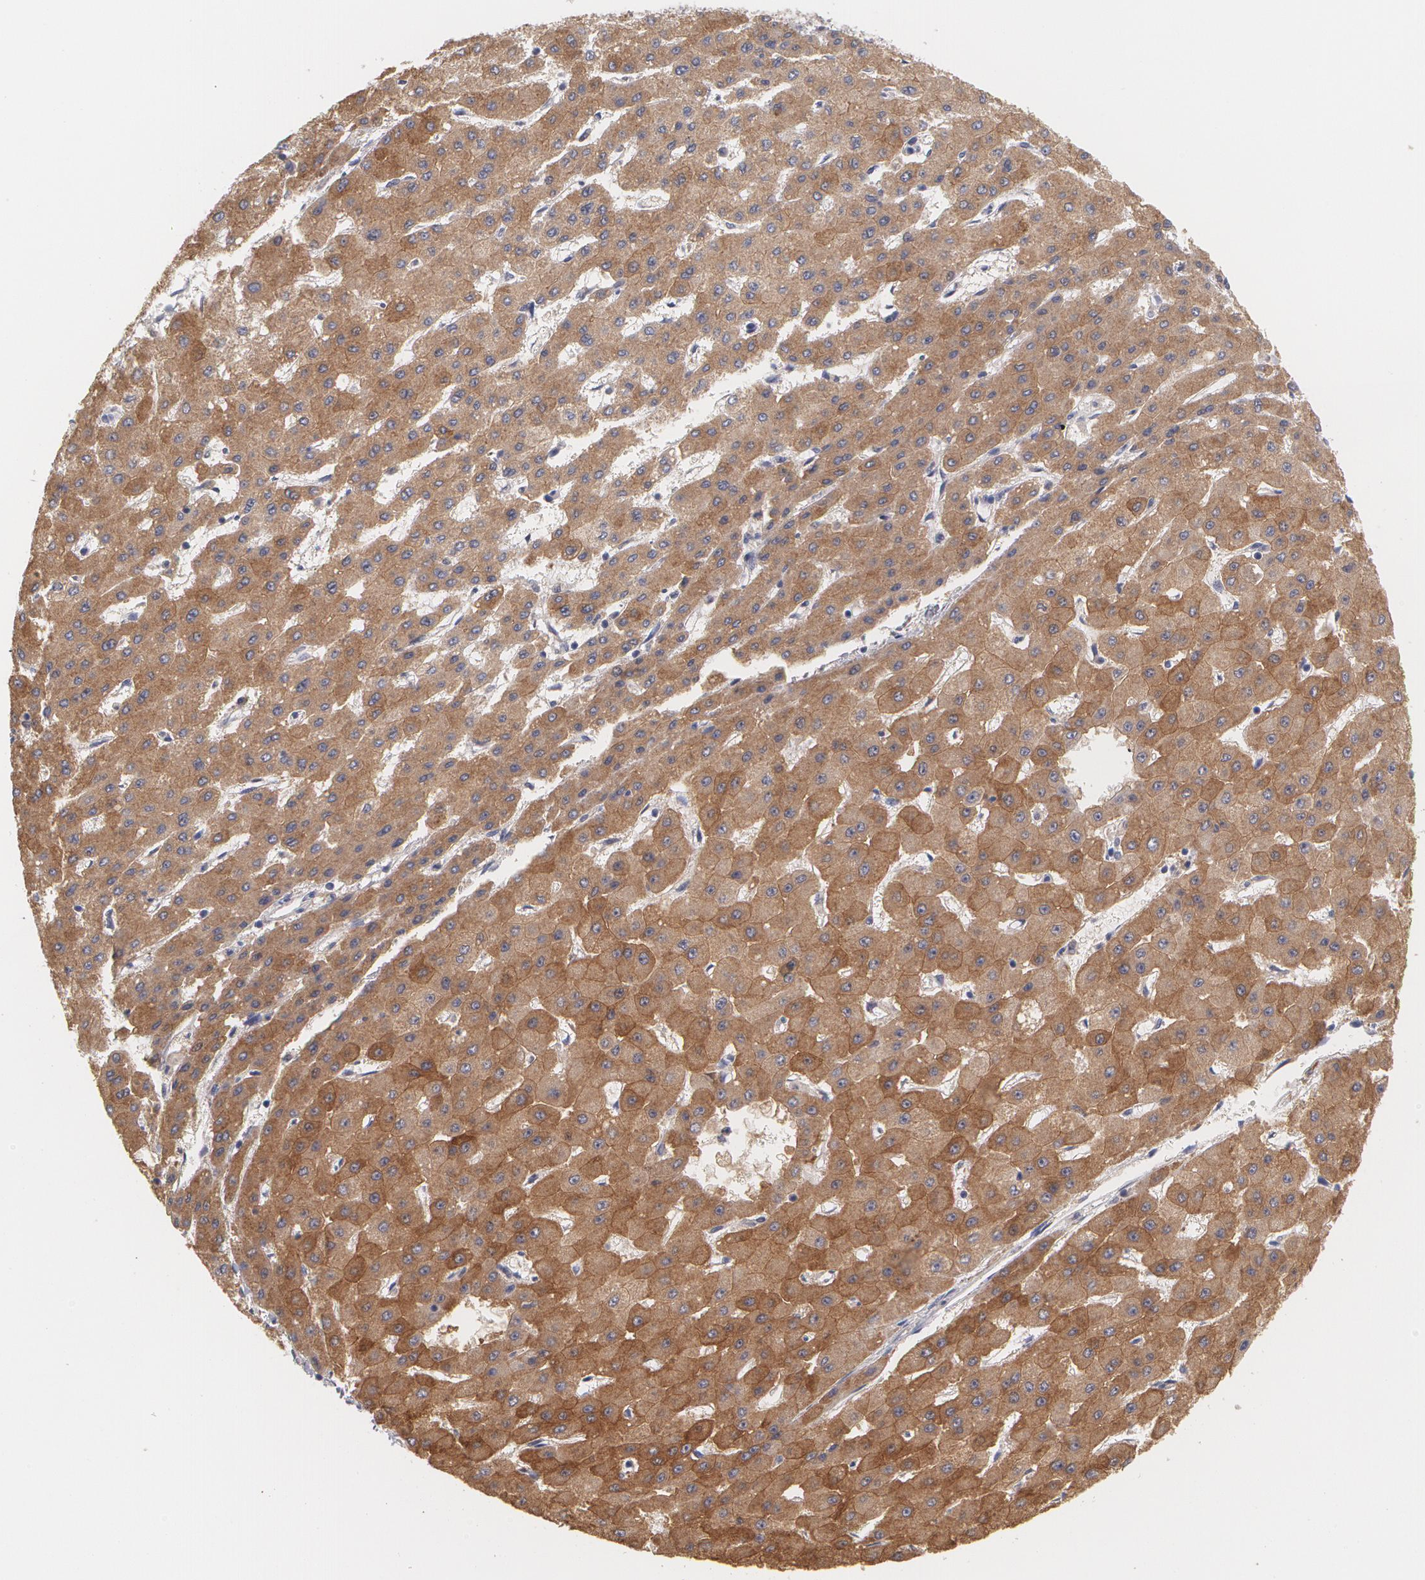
{"staining": {"intensity": "strong", "quantity": ">75%", "location": "cytoplasmic/membranous"}, "tissue": "liver cancer", "cell_type": "Tumor cells", "image_type": "cancer", "snomed": [{"axis": "morphology", "description": "Carcinoma, Hepatocellular, NOS"}, {"axis": "topography", "description": "Liver"}], "caption": "Strong cytoplasmic/membranous positivity for a protein is seen in approximately >75% of tumor cells of liver cancer (hepatocellular carcinoma) using immunohistochemistry.", "gene": "MTHFD1", "patient": {"sex": "female", "age": 52}}